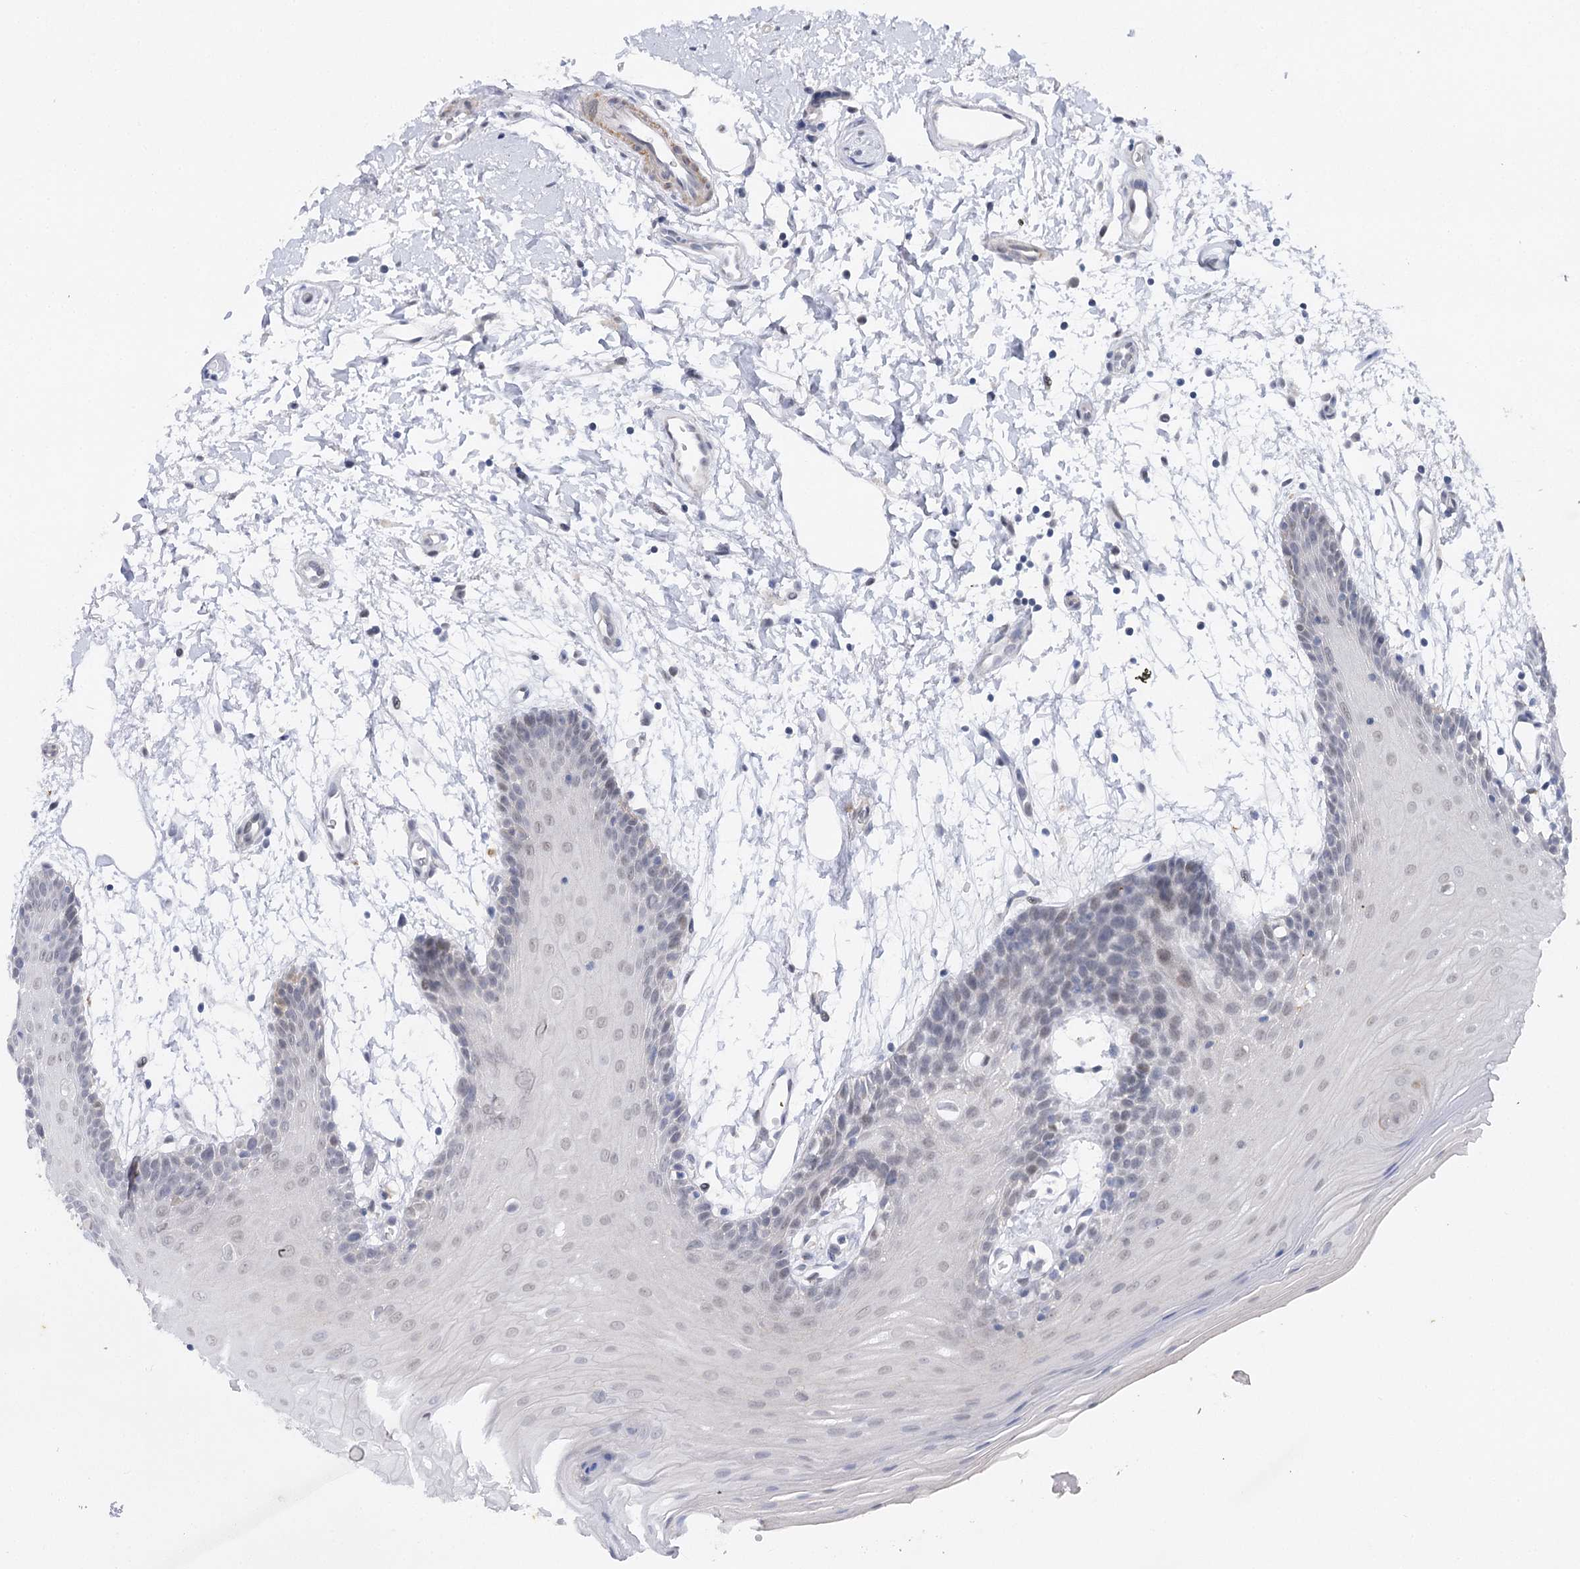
{"staining": {"intensity": "negative", "quantity": "none", "location": "none"}, "tissue": "oral mucosa", "cell_type": "Squamous epithelial cells", "image_type": "normal", "snomed": [{"axis": "morphology", "description": "Normal tissue, NOS"}, {"axis": "topography", "description": "Skeletal muscle"}, {"axis": "topography", "description": "Oral tissue"}, {"axis": "topography", "description": "Salivary gland"}, {"axis": "topography", "description": "Peripheral nerve tissue"}], "caption": "Immunohistochemistry (IHC) micrograph of unremarkable oral mucosa stained for a protein (brown), which displays no expression in squamous epithelial cells. Brightfield microscopy of immunohistochemistry stained with DAB (brown) and hematoxylin (blue), captured at high magnification.", "gene": "AGXT2", "patient": {"sex": "male", "age": 54}}